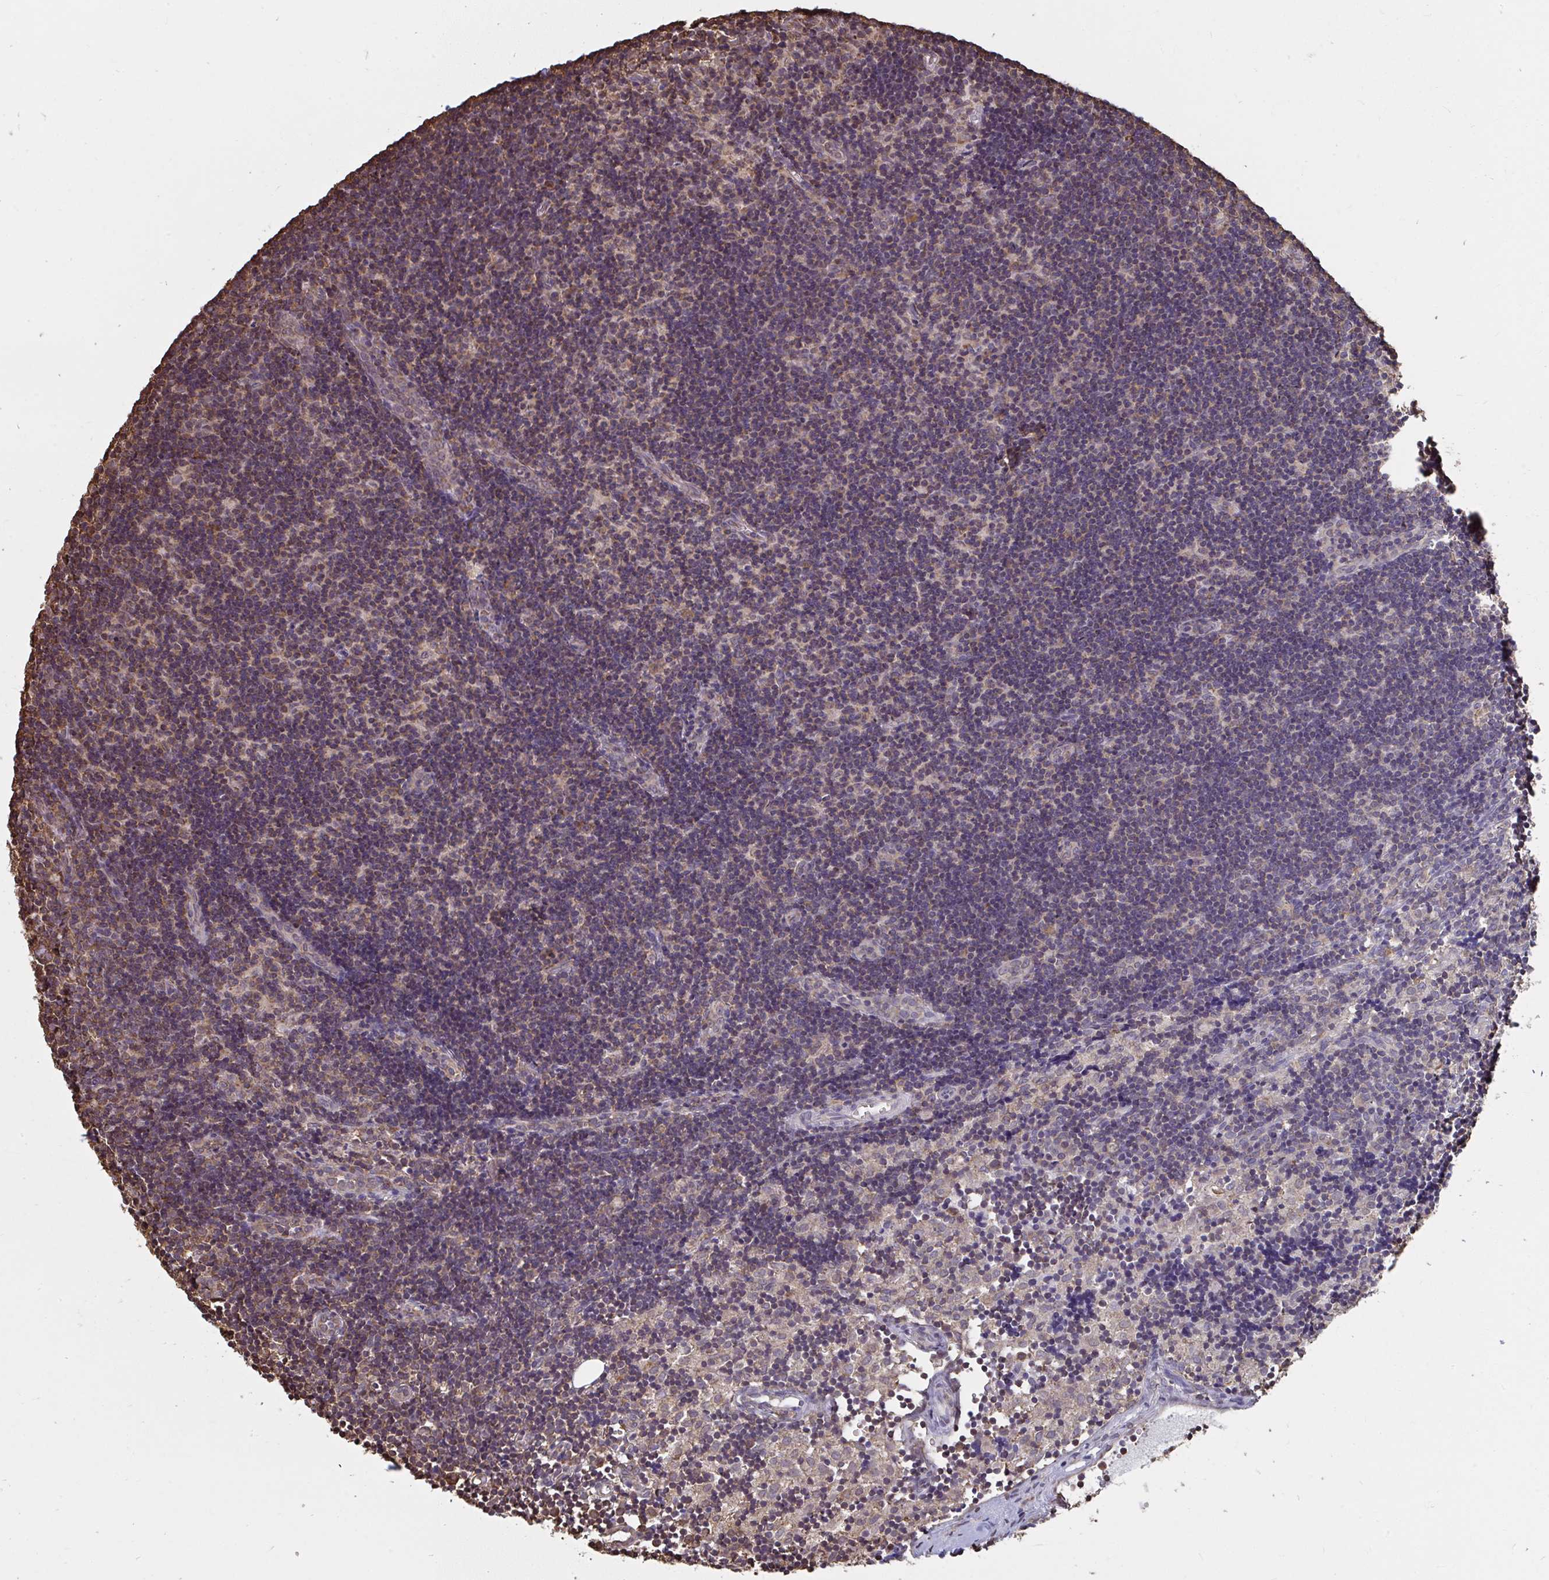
{"staining": {"intensity": "weak", "quantity": ">75%", "location": "cytoplasmic/membranous"}, "tissue": "lymph node", "cell_type": "Germinal center cells", "image_type": "normal", "snomed": [{"axis": "morphology", "description": "Normal tissue, NOS"}, {"axis": "topography", "description": "Lymph node"}], "caption": "Protein staining of unremarkable lymph node shows weak cytoplasmic/membranous expression in approximately >75% of germinal center cells. Using DAB (3,3'-diaminobenzidine) (brown) and hematoxylin (blue) stains, captured at high magnification using brightfield microscopy.", "gene": "SYNCRIP", "patient": {"sex": "female", "age": 31}}